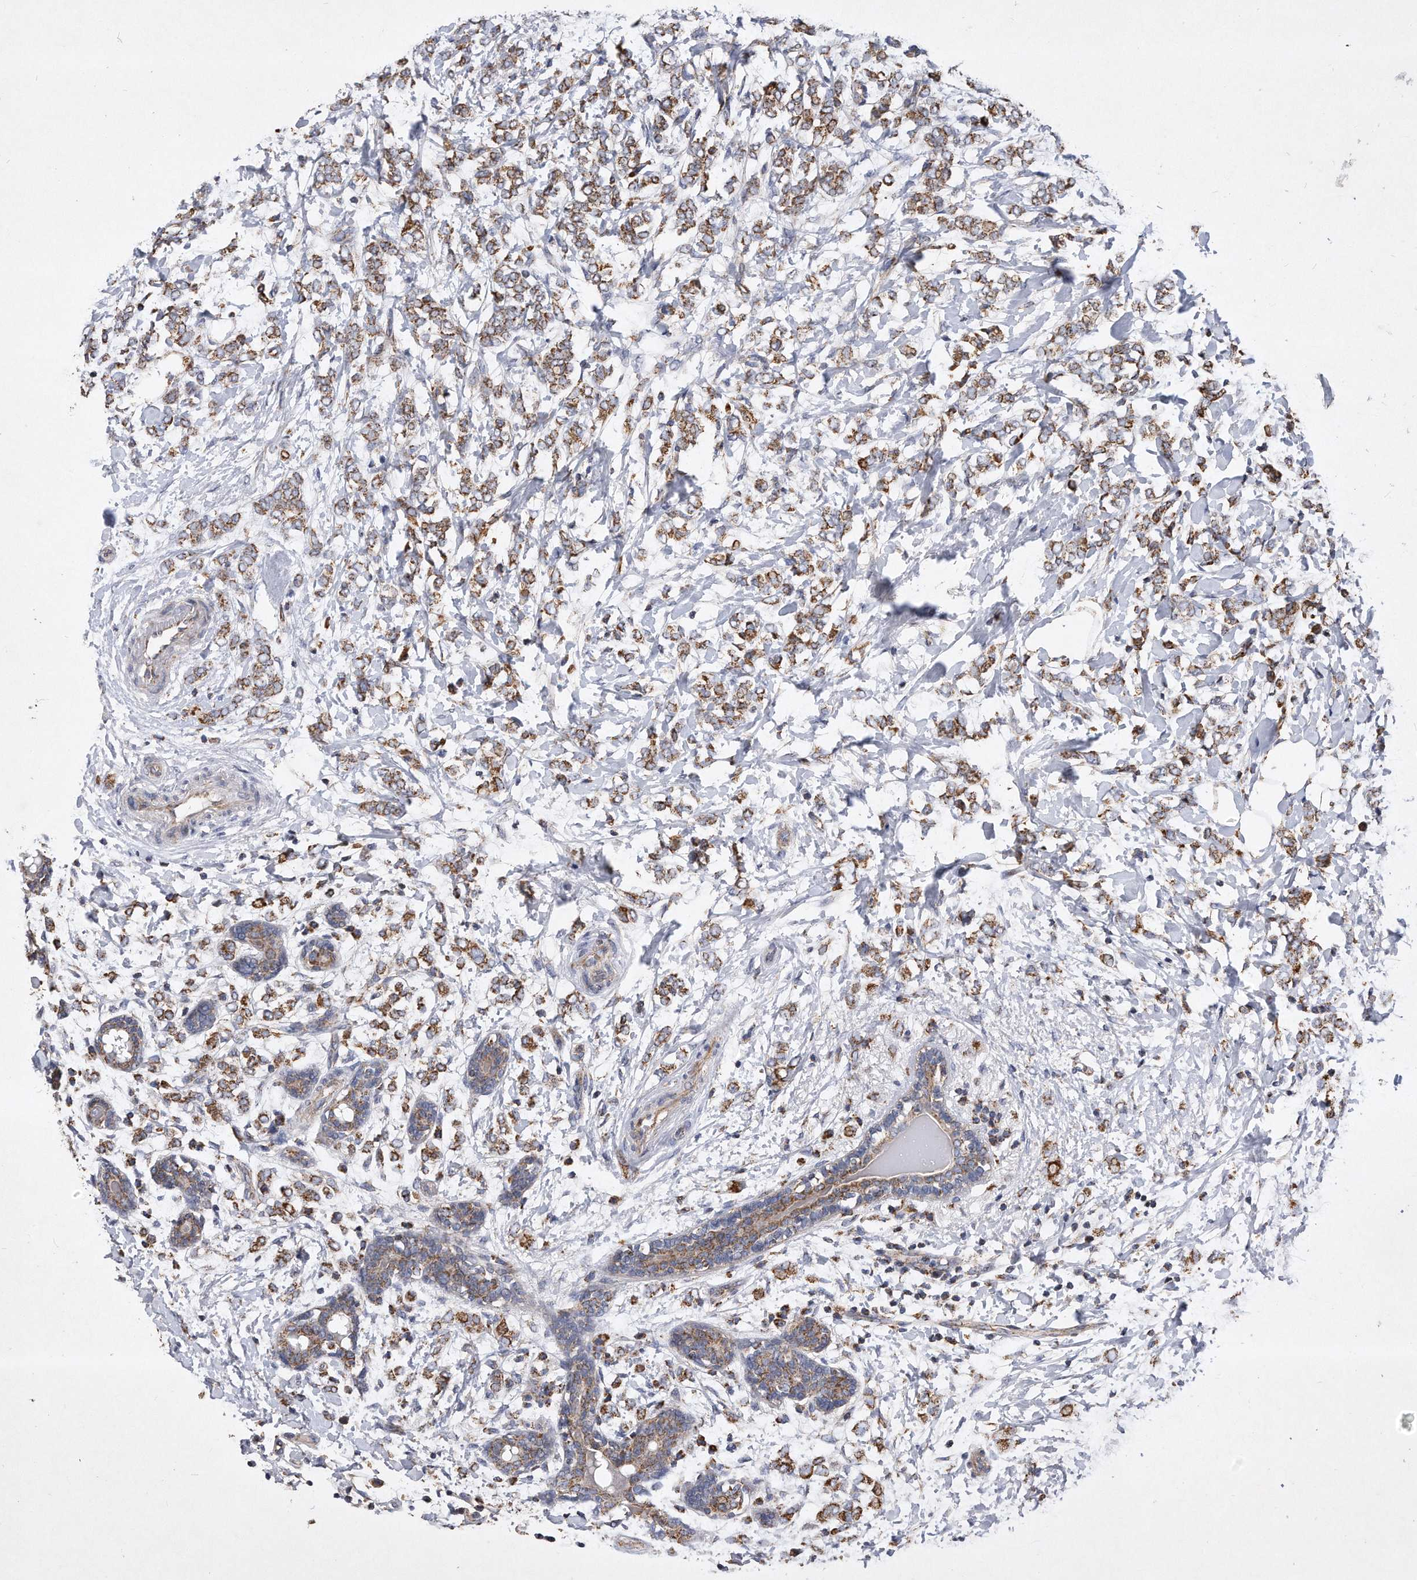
{"staining": {"intensity": "moderate", "quantity": ">75%", "location": "cytoplasmic/membranous"}, "tissue": "breast cancer", "cell_type": "Tumor cells", "image_type": "cancer", "snomed": [{"axis": "morphology", "description": "Normal tissue, NOS"}, {"axis": "morphology", "description": "Lobular carcinoma"}, {"axis": "topography", "description": "Breast"}], "caption": "The histopathology image shows a brown stain indicating the presence of a protein in the cytoplasmic/membranous of tumor cells in breast lobular carcinoma.", "gene": "PPP5C", "patient": {"sex": "female", "age": 47}}